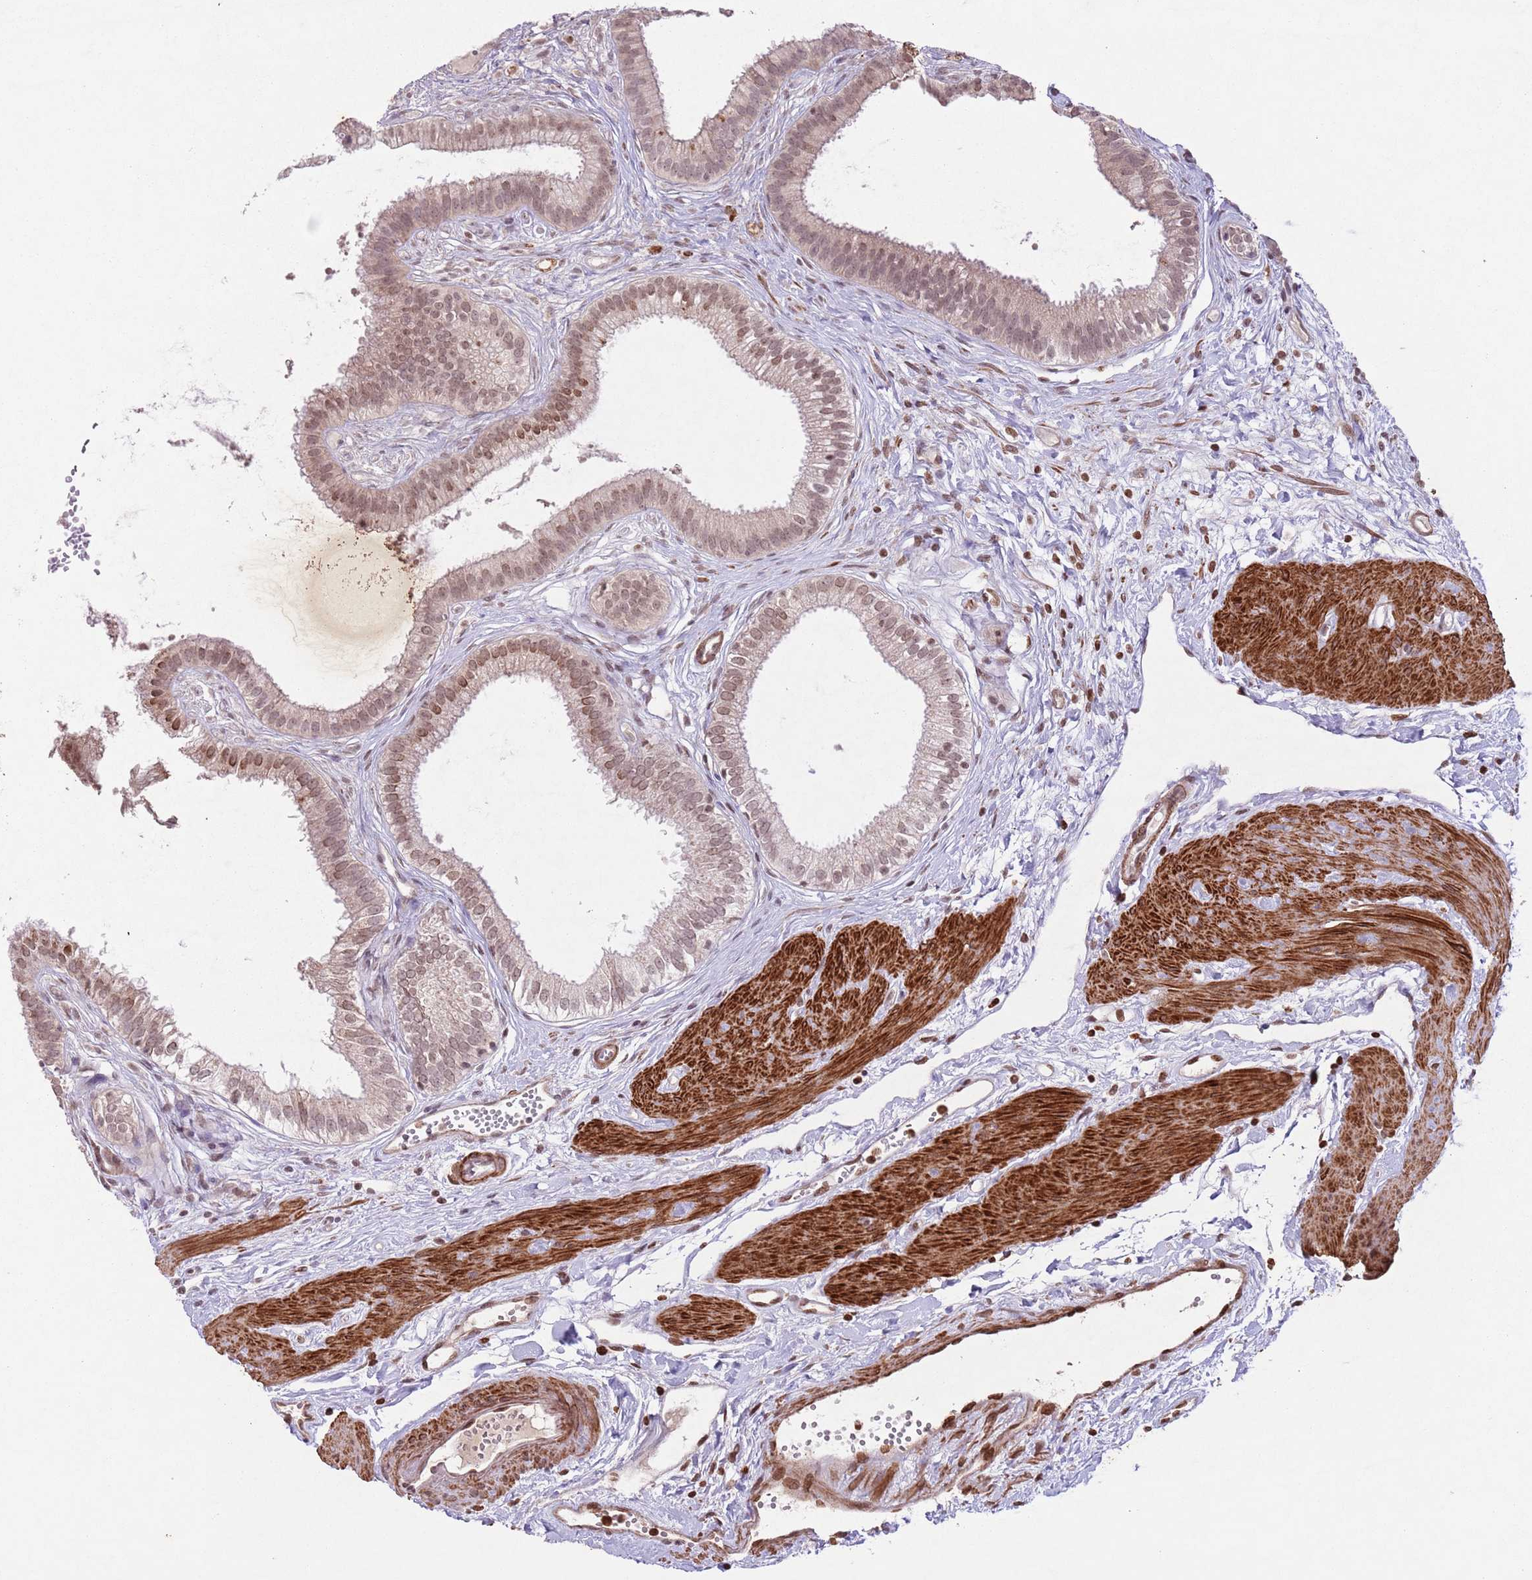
{"staining": {"intensity": "moderate", "quantity": "25%-75%", "location": "nuclear"}, "tissue": "gallbladder", "cell_type": "Glandular cells", "image_type": "normal", "snomed": [{"axis": "morphology", "description": "Normal tissue, NOS"}, {"axis": "topography", "description": "Gallbladder"}], "caption": "Glandular cells demonstrate moderate nuclear expression in about 25%-75% of cells in normal gallbladder. (DAB = brown stain, brightfield microscopy at high magnification).", "gene": "CCNI", "patient": {"sex": "female", "age": 54}}